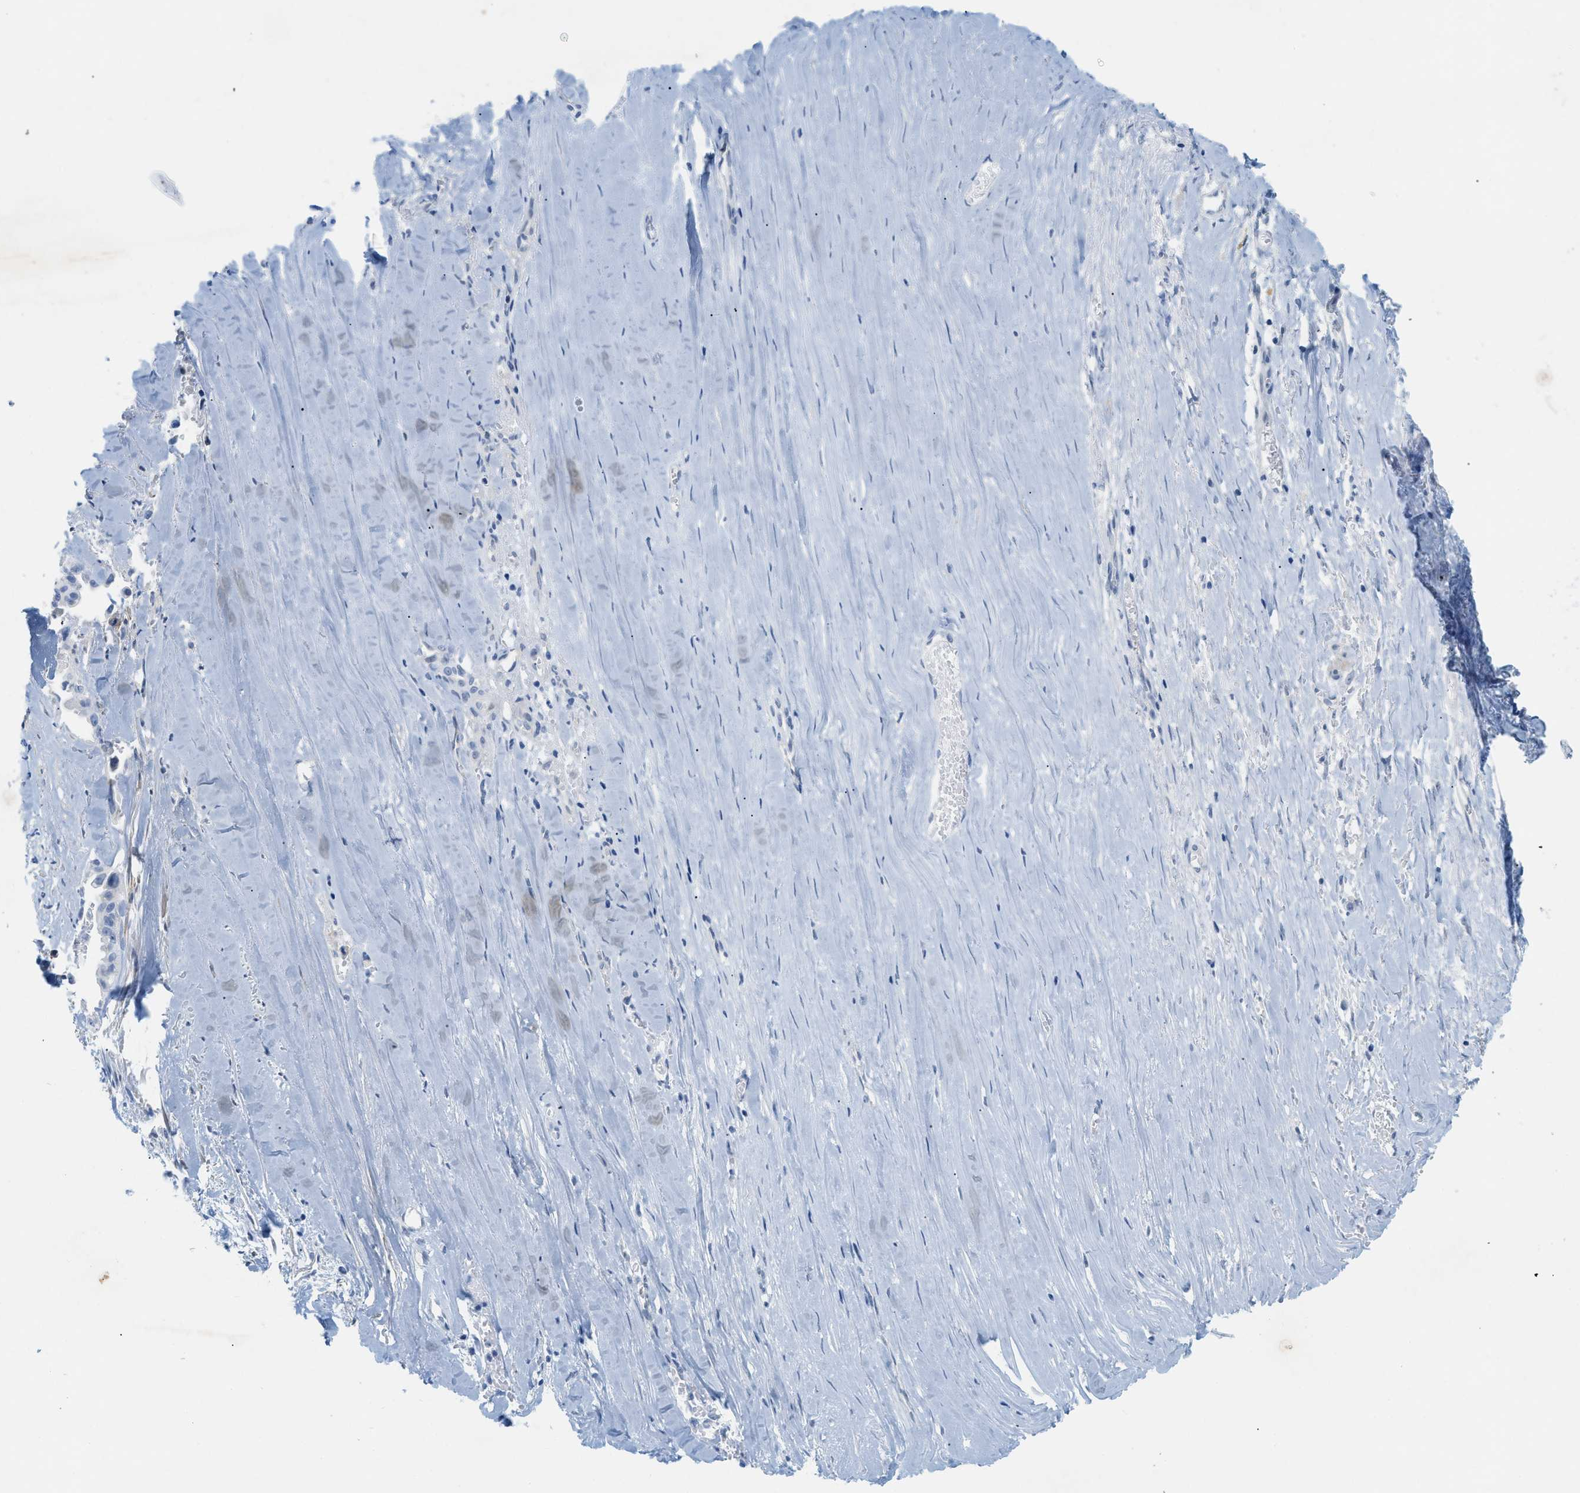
{"staining": {"intensity": "negative", "quantity": "none", "location": "none"}, "tissue": "liver cancer", "cell_type": "Tumor cells", "image_type": "cancer", "snomed": [{"axis": "morphology", "description": "Cholangiocarcinoma"}, {"axis": "topography", "description": "Liver"}], "caption": "This photomicrograph is of liver cholangiocarcinoma stained with immunohistochemistry (IHC) to label a protein in brown with the nuclei are counter-stained blue. There is no staining in tumor cells. The staining was performed using DAB (3,3'-diaminobenzidine) to visualize the protein expression in brown, while the nuclei were stained in blue with hematoxylin (Magnification: 20x).", "gene": "HLTF", "patient": {"sex": "female", "age": 70}}